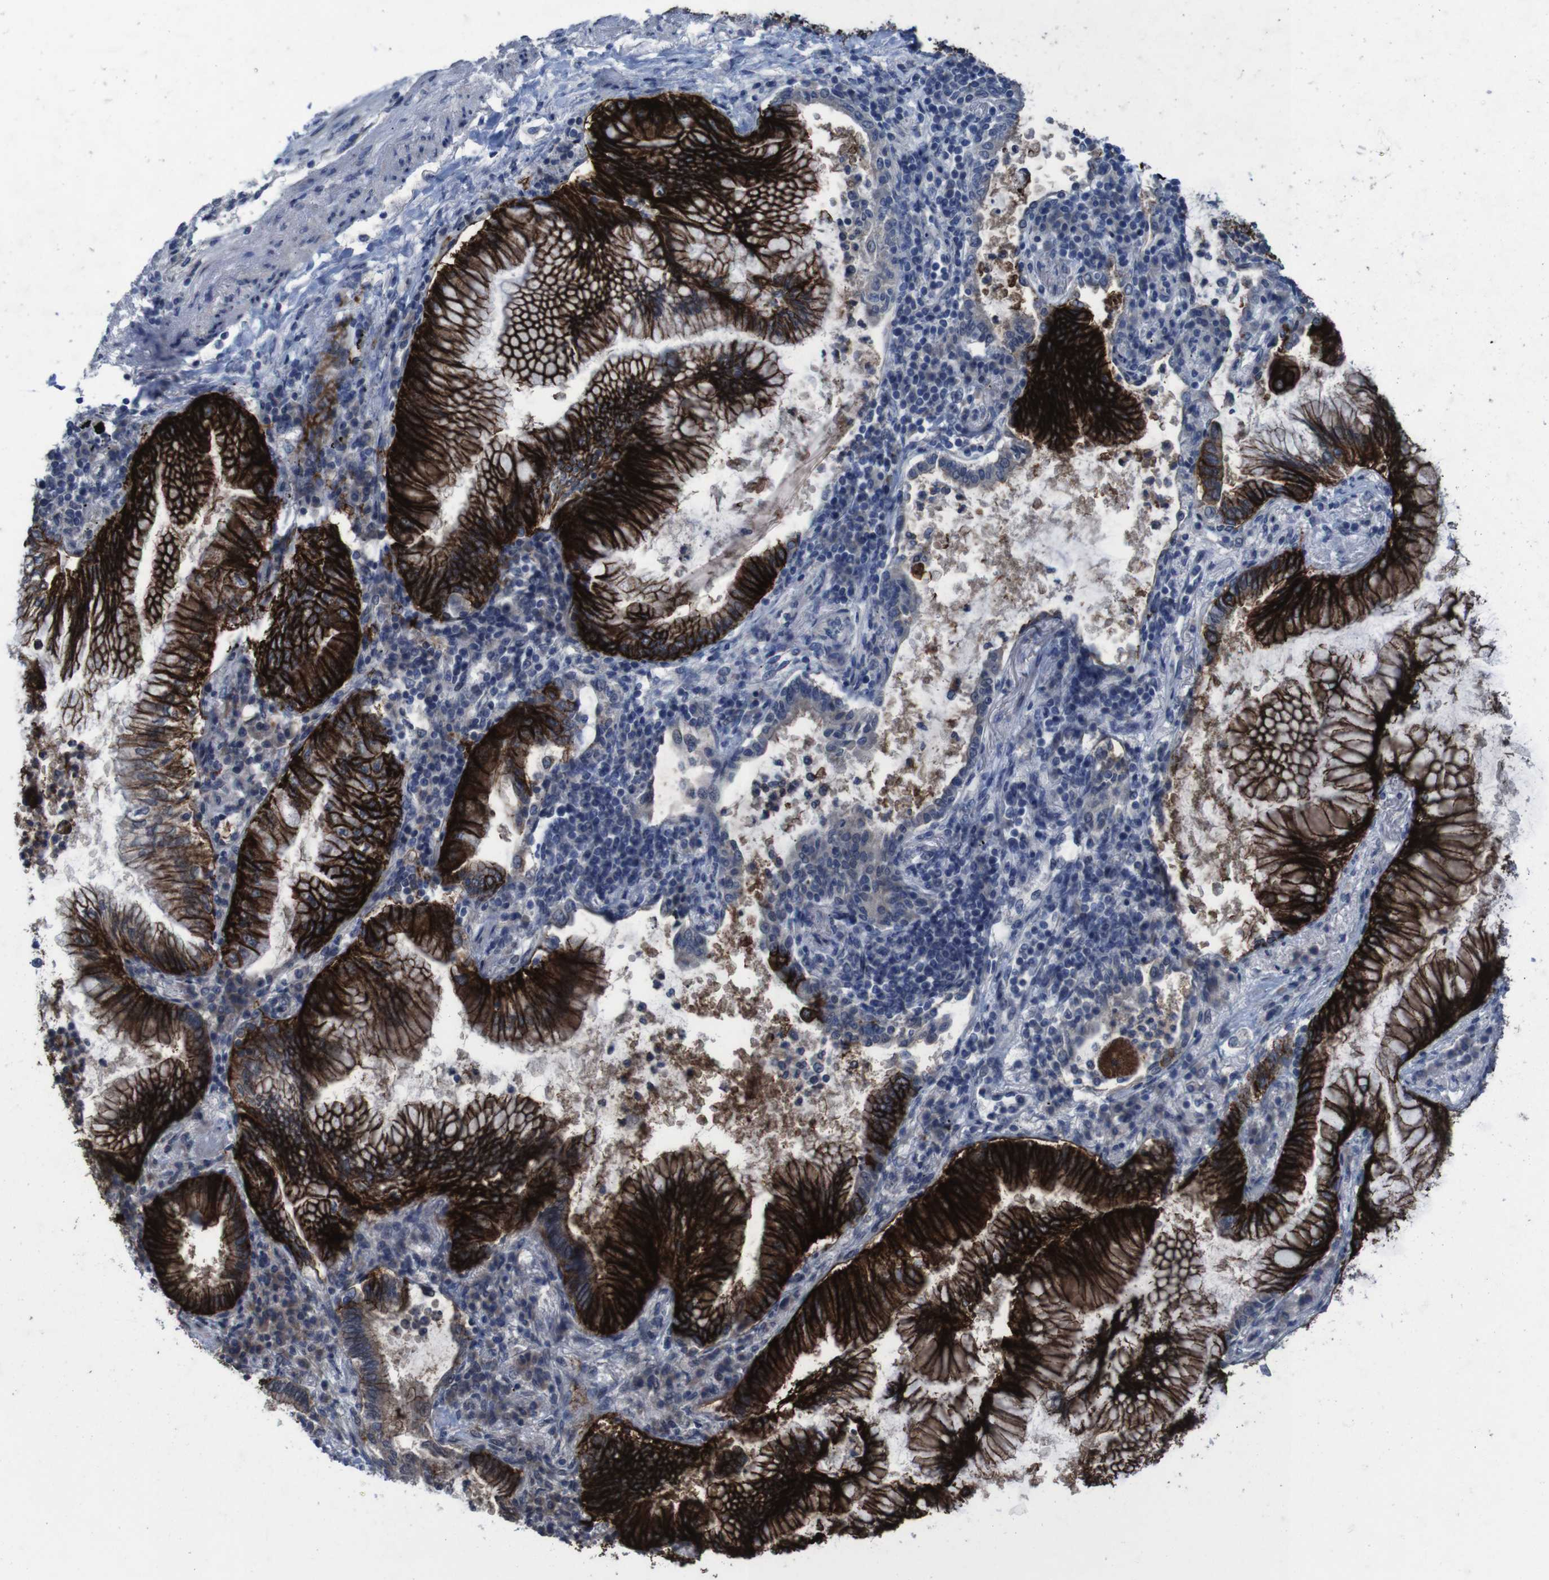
{"staining": {"intensity": "strong", "quantity": ">75%", "location": "cytoplasmic/membranous"}, "tissue": "lung cancer", "cell_type": "Tumor cells", "image_type": "cancer", "snomed": [{"axis": "morphology", "description": "Normal tissue, NOS"}, {"axis": "morphology", "description": "Adenocarcinoma, NOS"}, {"axis": "topography", "description": "Bronchus"}, {"axis": "topography", "description": "Lung"}], "caption": "Immunohistochemistry (IHC) image of human lung cancer (adenocarcinoma) stained for a protein (brown), which reveals high levels of strong cytoplasmic/membranous staining in approximately >75% of tumor cells.", "gene": "CLDN18", "patient": {"sex": "female", "age": 70}}